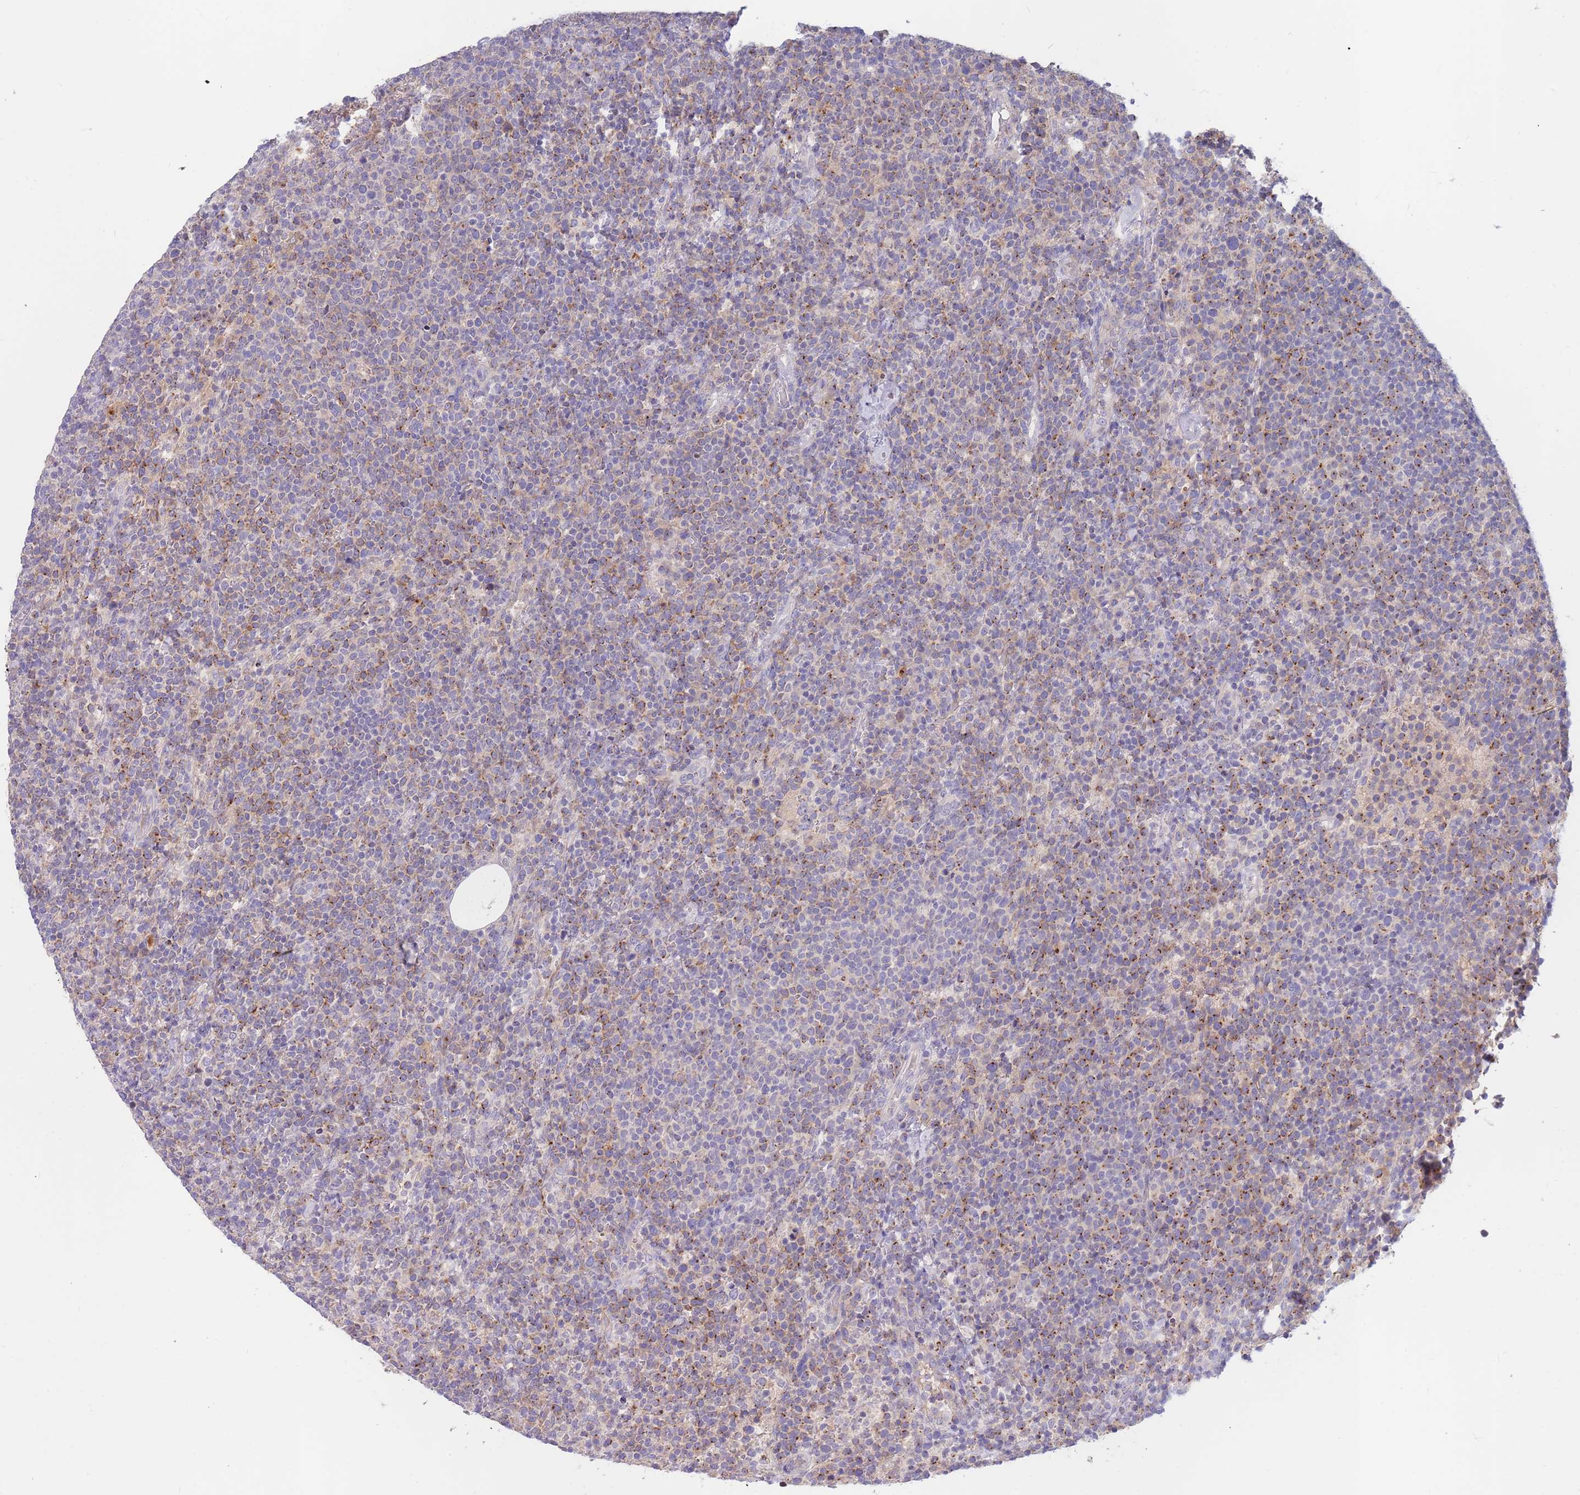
{"staining": {"intensity": "negative", "quantity": "none", "location": "none"}, "tissue": "lymphoma", "cell_type": "Tumor cells", "image_type": "cancer", "snomed": [{"axis": "morphology", "description": "Malignant lymphoma, non-Hodgkin's type, High grade"}, {"axis": "topography", "description": "Lymph node"}], "caption": "Lymphoma was stained to show a protein in brown. There is no significant expression in tumor cells.", "gene": "BORCS5", "patient": {"sex": "male", "age": 61}}